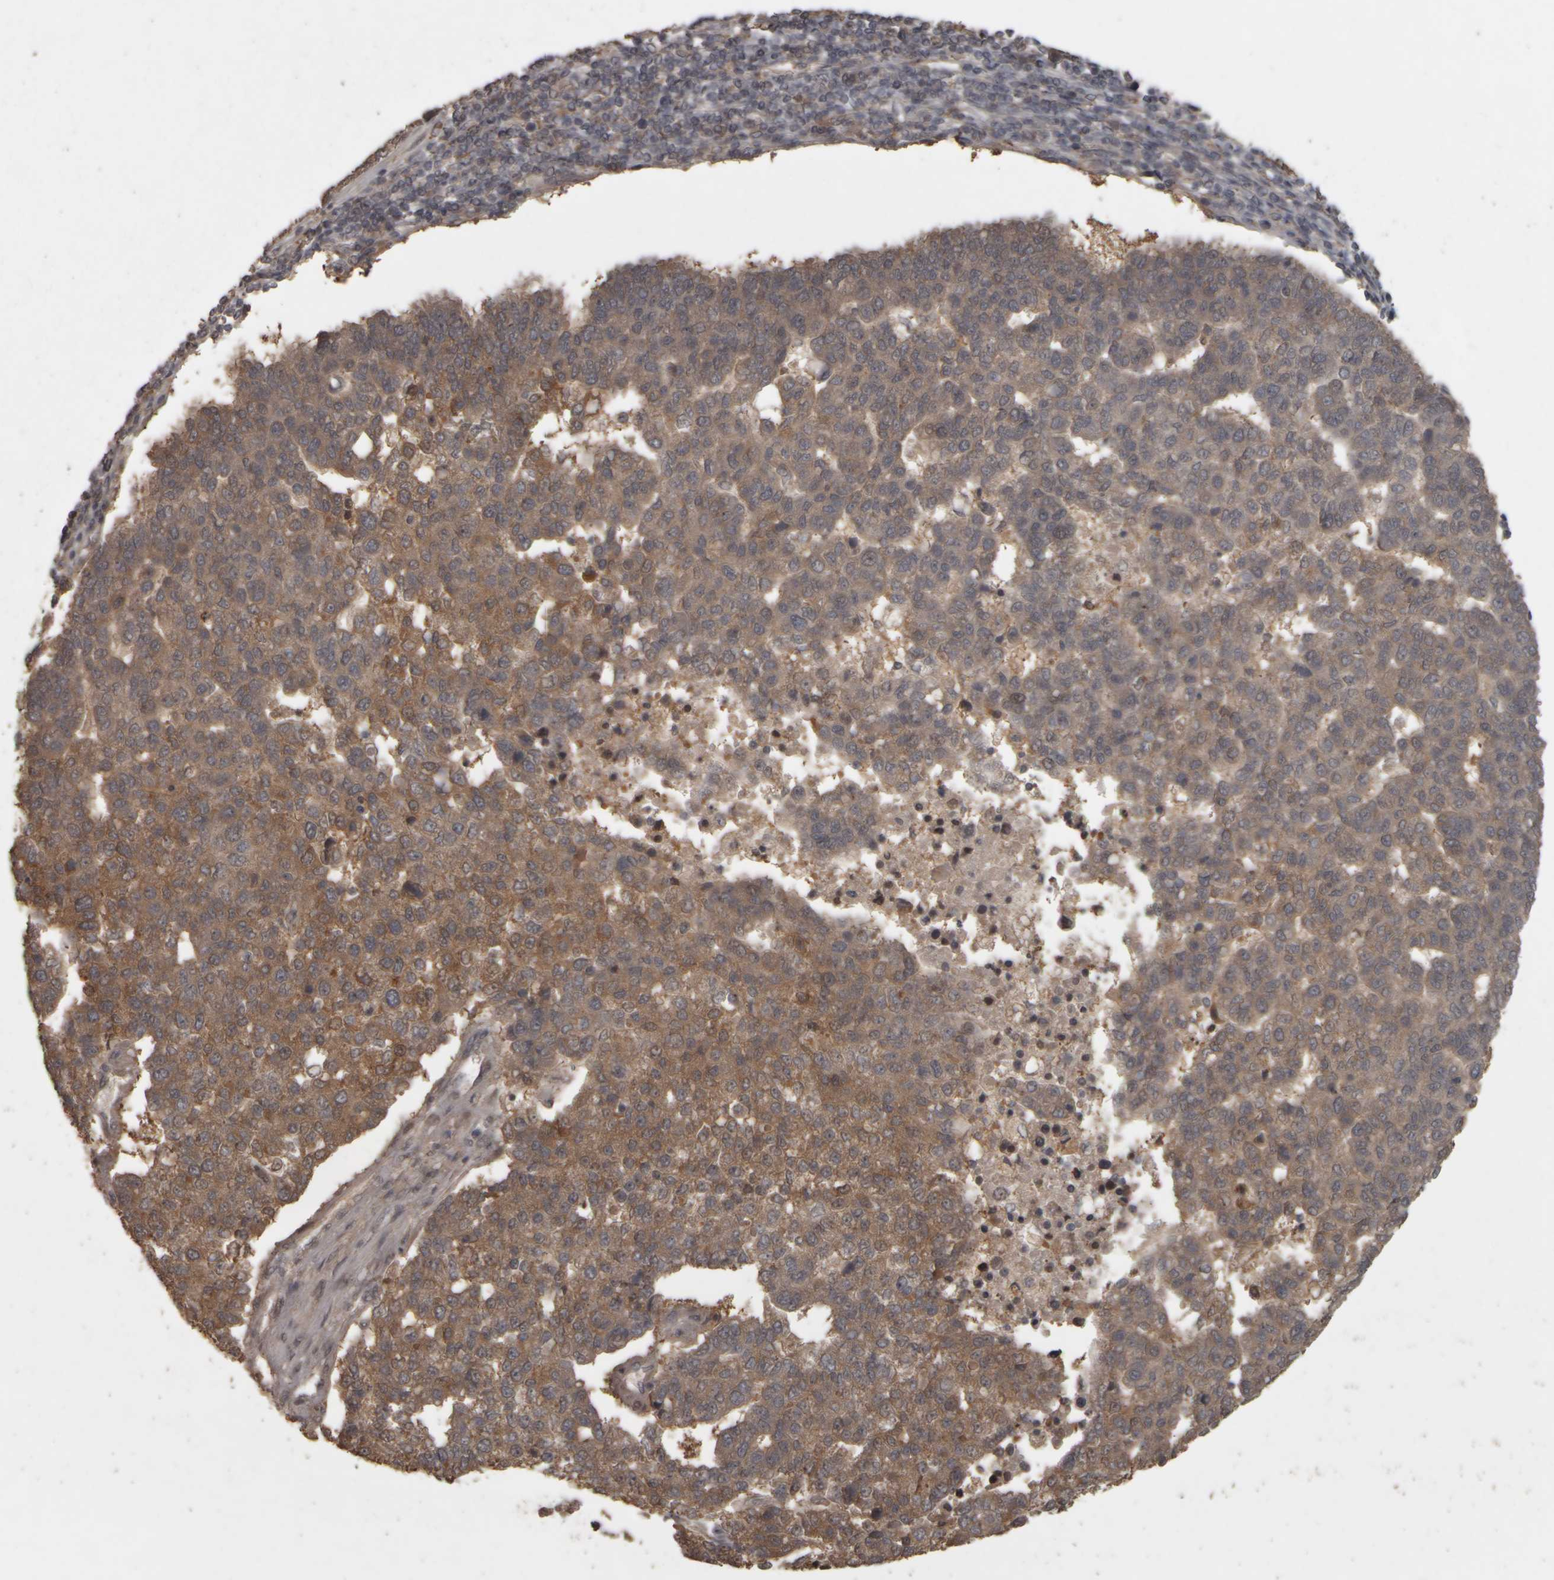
{"staining": {"intensity": "moderate", "quantity": ">75%", "location": "cytoplasmic/membranous"}, "tissue": "pancreatic cancer", "cell_type": "Tumor cells", "image_type": "cancer", "snomed": [{"axis": "morphology", "description": "Adenocarcinoma, NOS"}, {"axis": "topography", "description": "Pancreas"}], "caption": "Human pancreatic cancer stained with a brown dye exhibits moderate cytoplasmic/membranous positive positivity in approximately >75% of tumor cells.", "gene": "ACO1", "patient": {"sex": "female", "age": 61}}